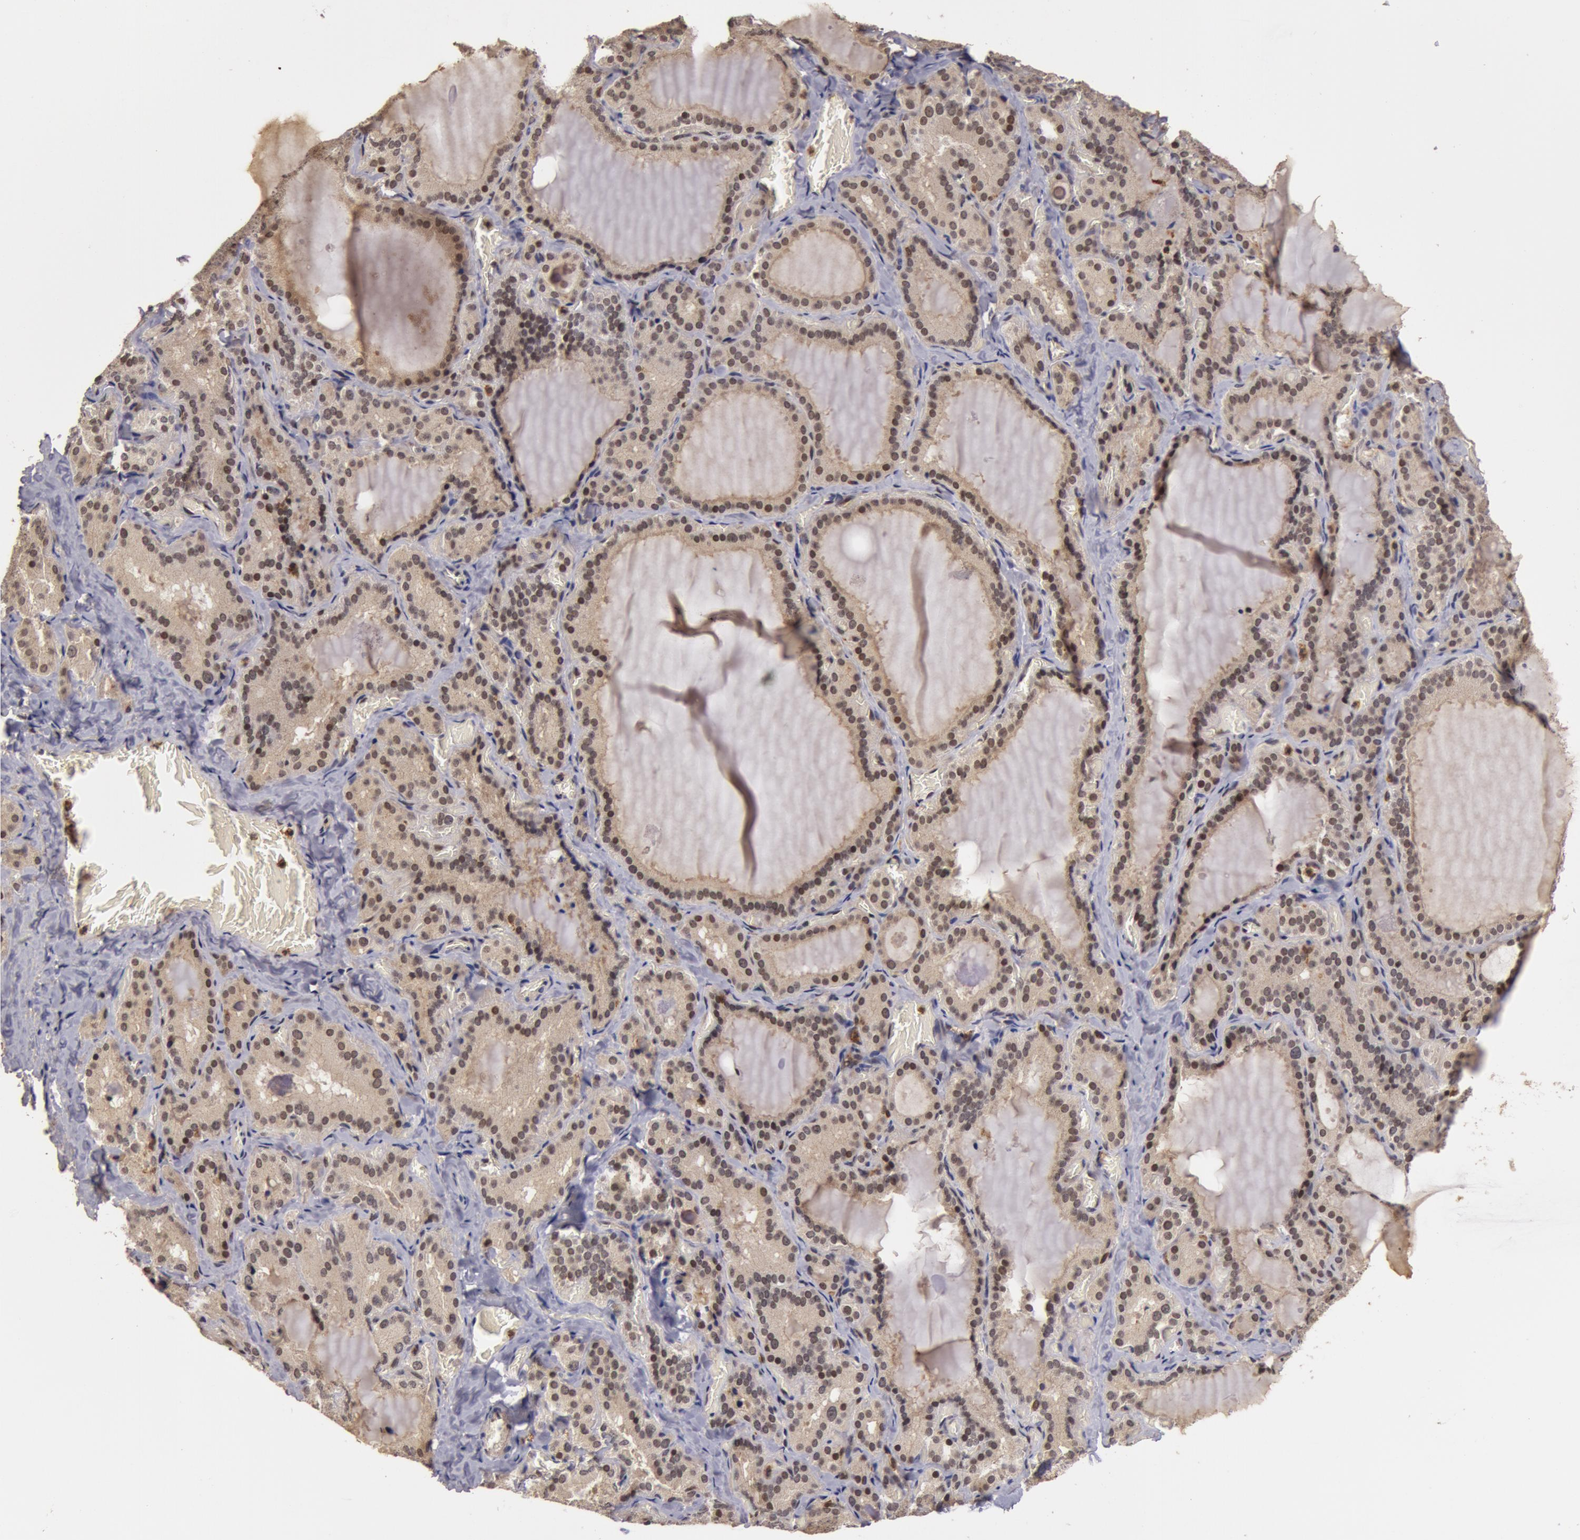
{"staining": {"intensity": "weak", "quantity": ">75%", "location": "nuclear"}, "tissue": "thyroid gland", "cell_type": "Glandular cells", "image_type": "normal", "snomed": [{"axis": "morphology", "description": "Normal tissue, NOS"}, {"axis": "topography", "description": "Thyroid gland"}], "caption": "Protein expression analysis of normal thyroid gland demonstrates weak nuclear staining in approximately >75% of glandular cells.", "gene": "ZNF350", "patient": {"sex": "female", "age": 33}}